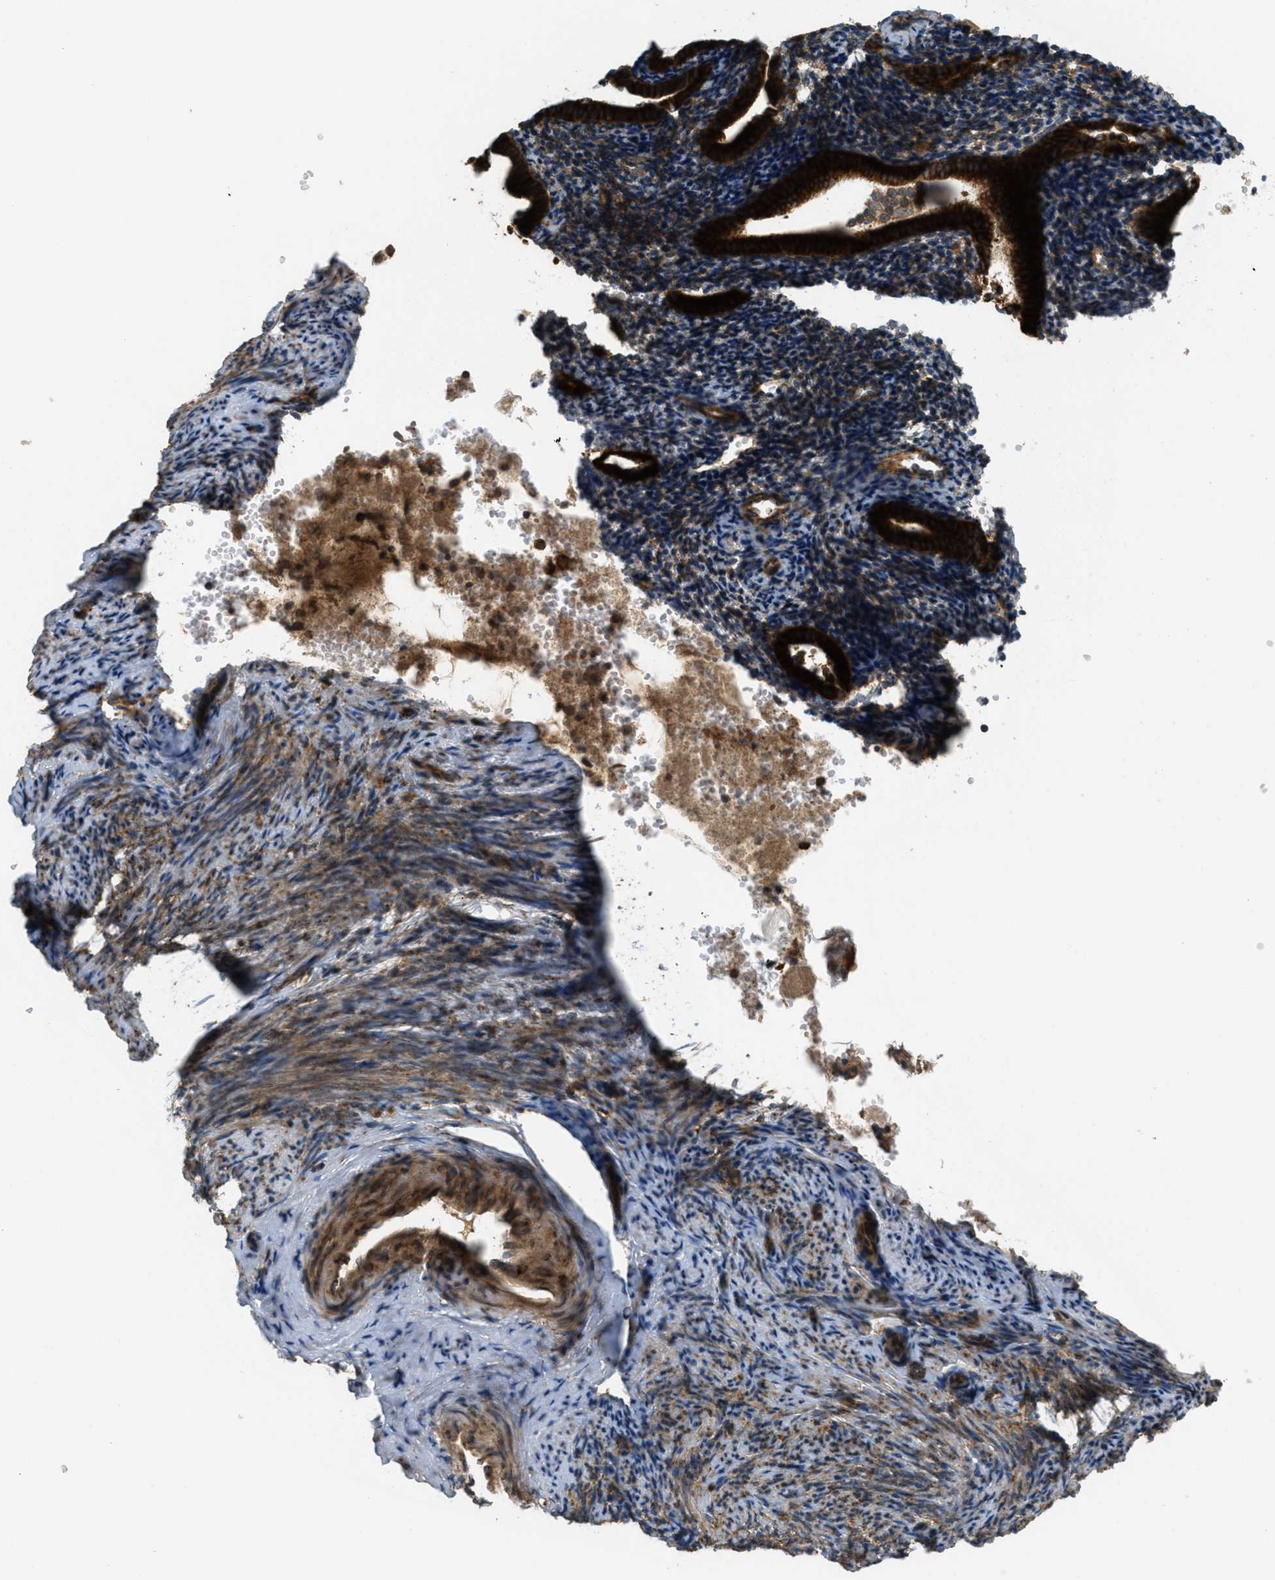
{"staining": {"intensity": "moderate", "quantity": "25%-75%", "location": "cytoplasmic/membranous"}, "tissue": "endometrium", "cell_type": "Cells in endometrial stroma", "image_type": "normal", "snomed": [{"axis": "morphology", "description": "Normal tissue, NOS"}, {"axis": "topography", "description": "Endometrium"}], "caption": "An image of endometrium stained for a protein demonstrates moderate cytoplasmic/membranous brown staining in cells in endometrial stroma. Using DAB (3,3'-diaminobenzidine) (brown) and hematoxylin (blue) stains, captured at high magnification using brightfield microscopy.", "gene": "PCDH18", "patient": {"sex": "female", "age": 50}}